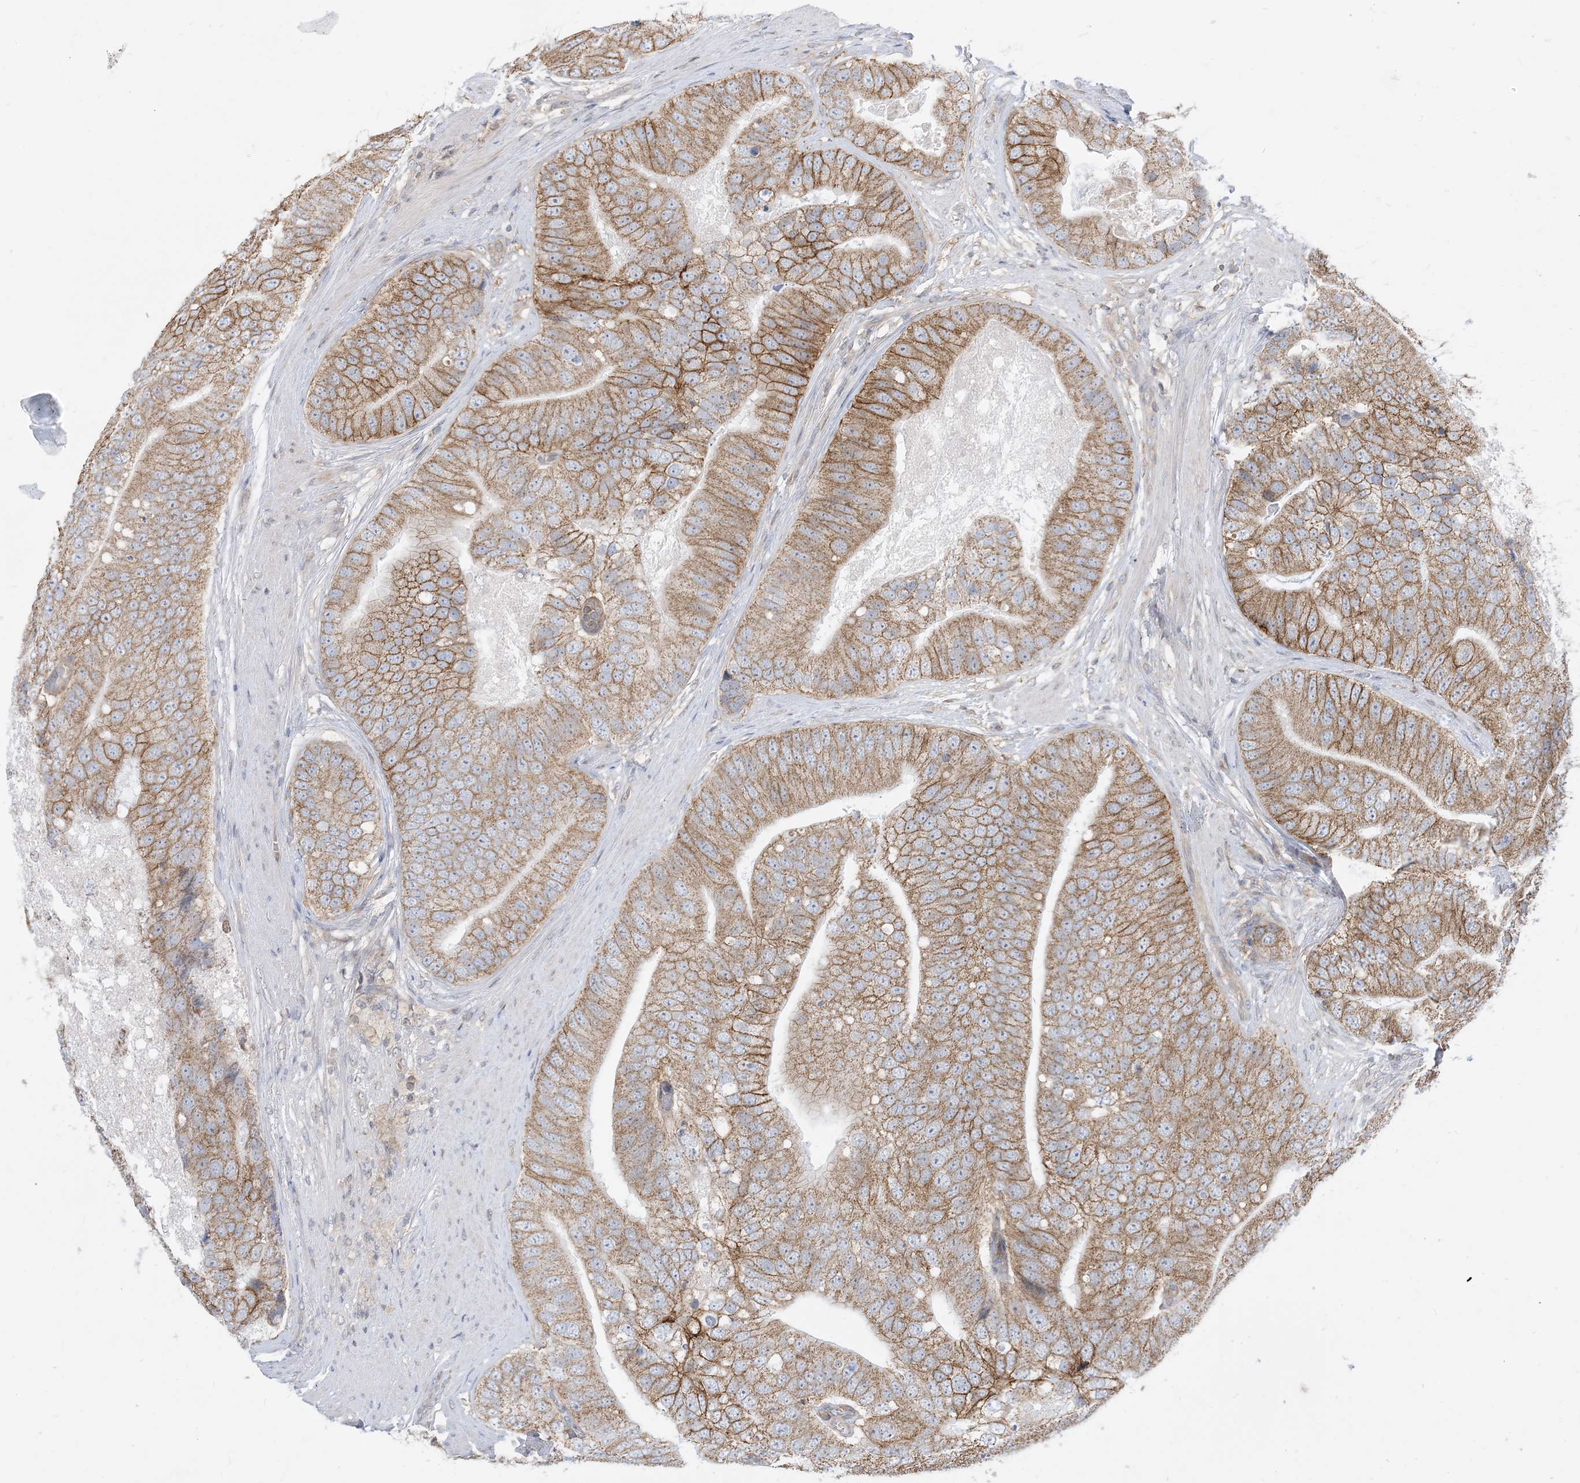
{"staining": {"intensity": "moderate", "quantity": ">75%", "location": "cytoplasmic/membranous"}, "tissue": "prostate cancer", "cell_type": "Tumor cells", "image_type": "cancer", "snomed": [{"axis": "morphology", "description": "Adenocarcinoma, High grade"}, {"axis": "topography", "description": "Prostate"}], "caption": "Protein staining of prostate high-grade adenocarcinoma tissue exhibits moderate cytoplasmic/membranous positivity in approximately >75% of tumor cells.", "gene": "CASP4", "patient": {"sex": "male", "age": 70}}